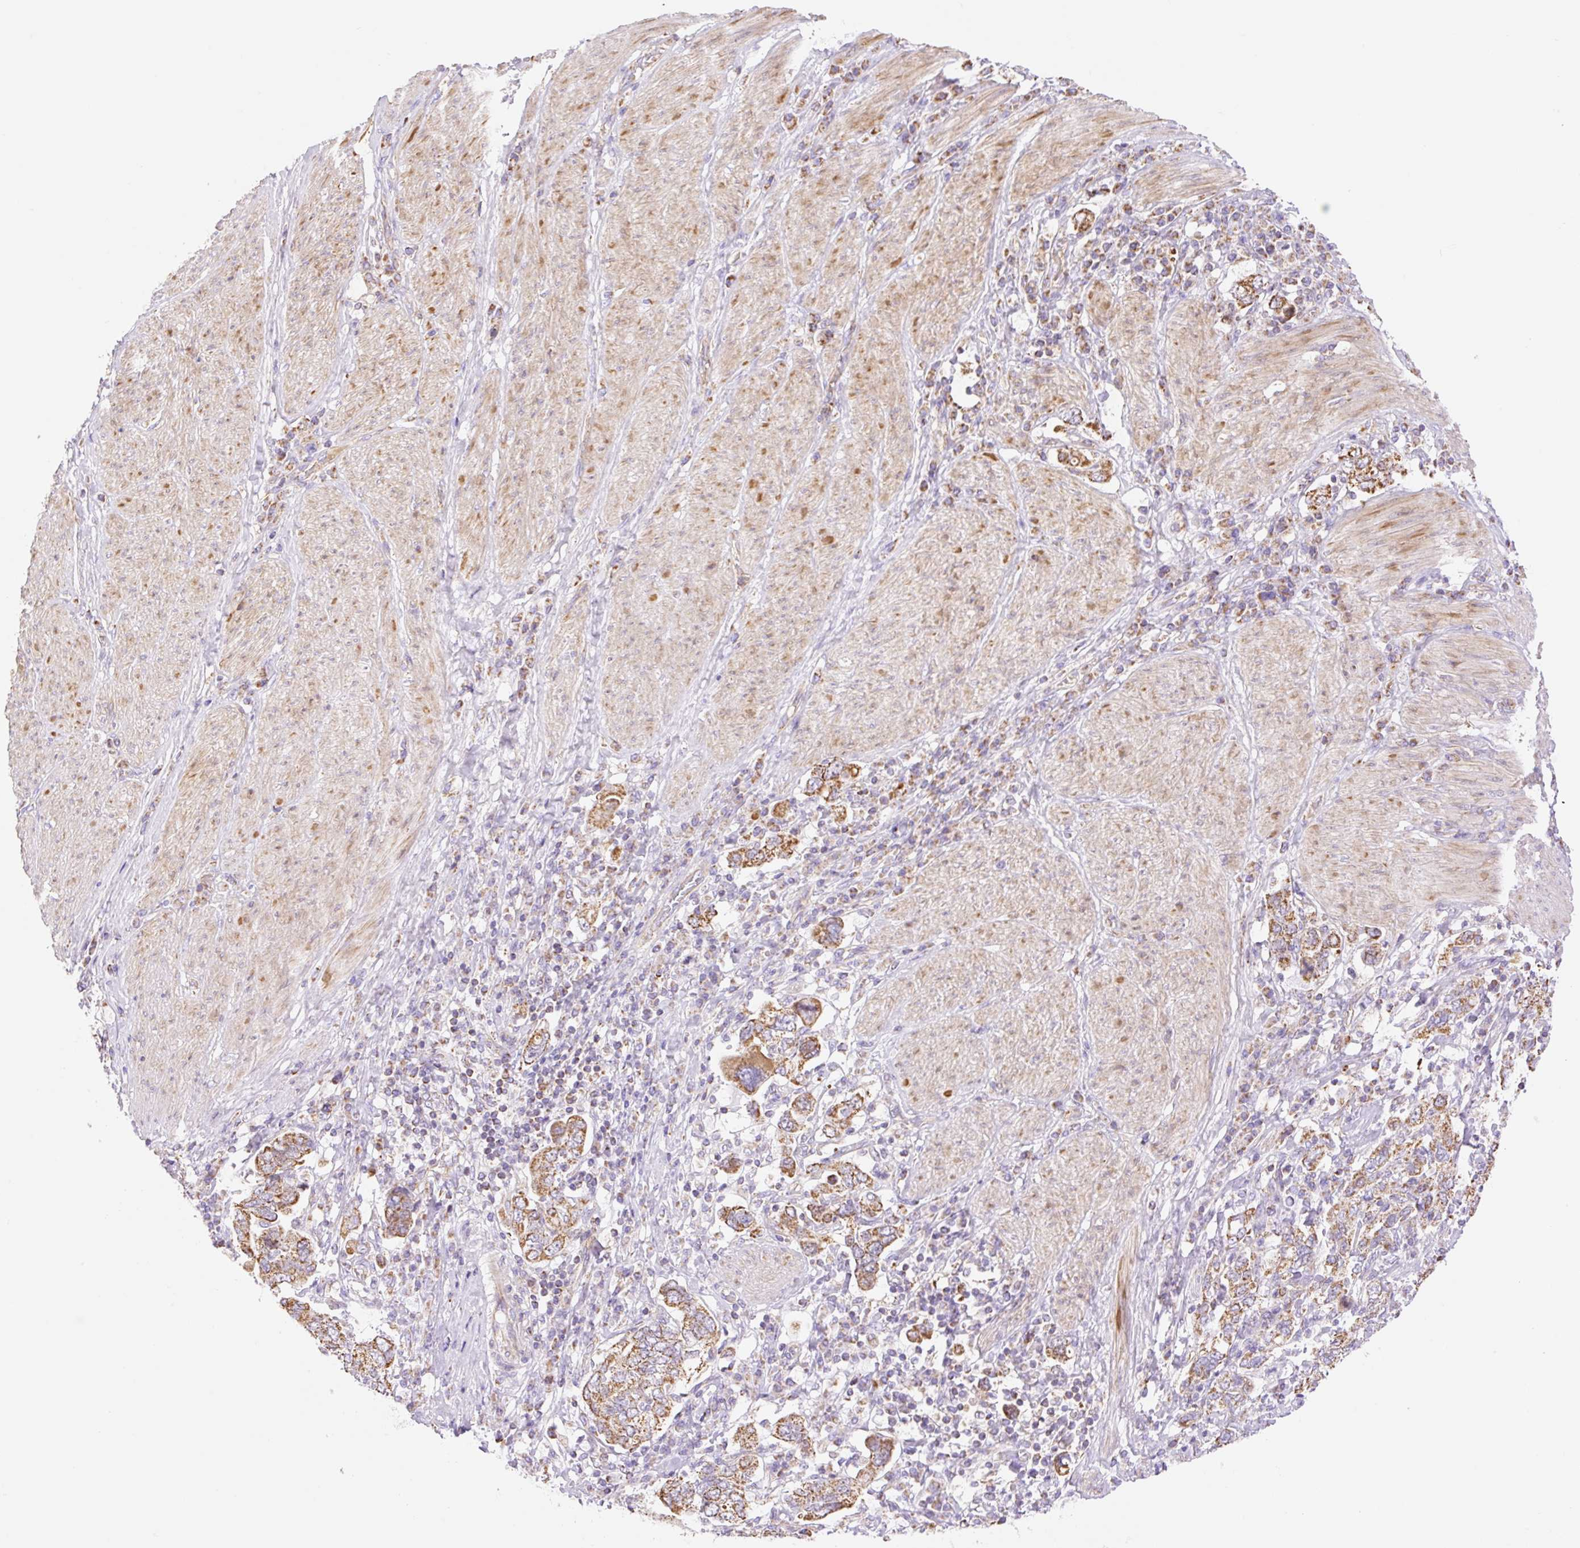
{"staining": {"intensity": "moderate", "quantity": ">75%", "location": "cytoplasmic/membranous"}, "tissue": "stomach cancer", "cell_type": "Tumor cells", "image_type": "cancer", "snomed": [{"axis": "morphology", "description": "Adenocarcinoma, NOS"}, {"axis": "topography", "description": "Stomach, upper"}, {"axis": "topography", "description": "Stomach"}], "caption": "Immunohistochemical staining of stomach cancer (adenocarcinoma) shows moderate cytoplasmic/membranous protein positivity in approximately >75% of tumor cells.", "gene": "ESAM", "patient": {"sex": "male", "age": 62}}